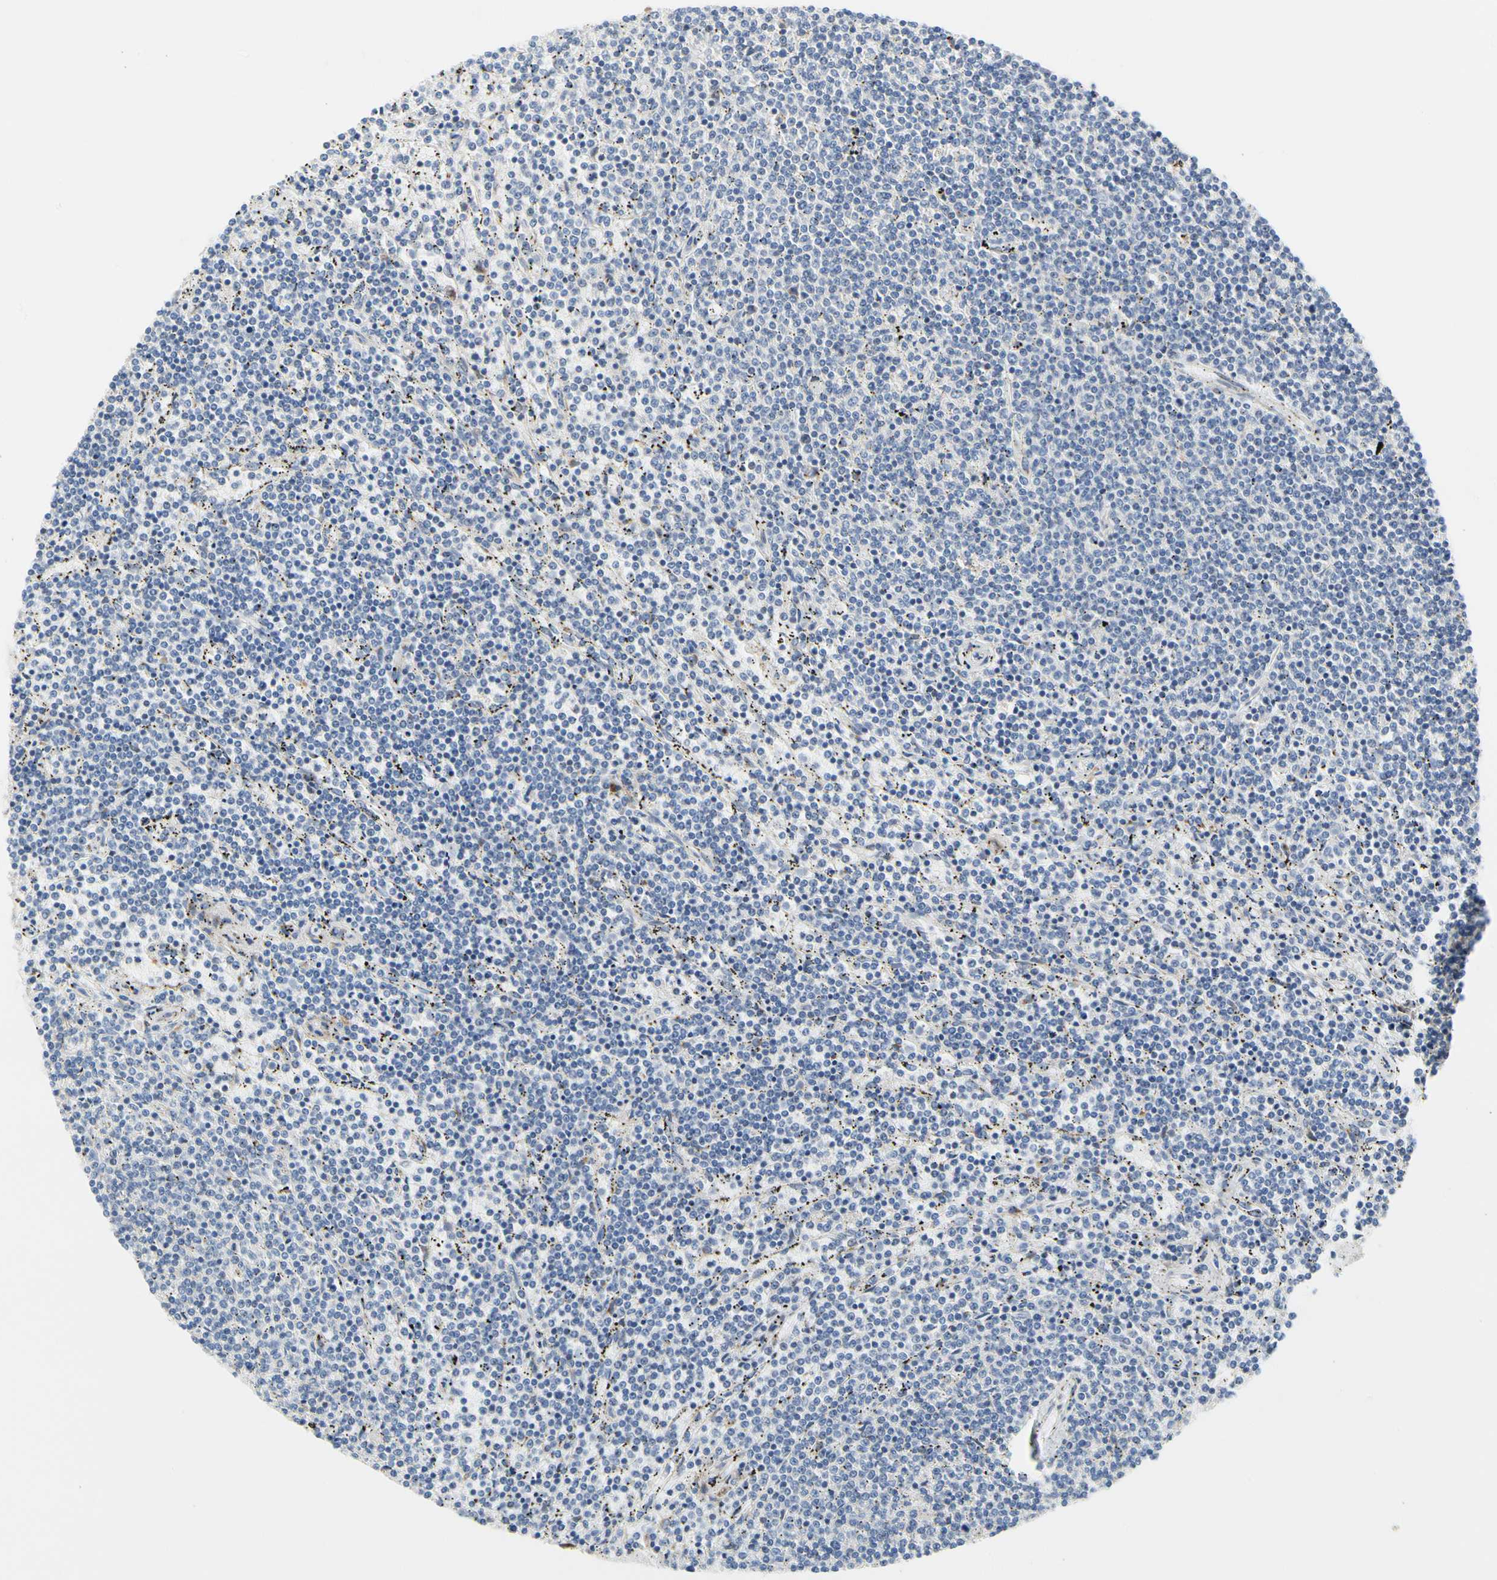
{"staining": {"intensity": "negative", "quantity": "none", "location": "none"}, "tissue": "lymphoma", "cell_type": "Tumor cells", "image_type": "cancer", "snomed": [{"axis": "morphology", "description": "Malignant lymphoma, non-Hodgkin's type, Low grade"}, {"axis": "topography", "description": "Spleen"}], "caption": "This is a micrograph of IHC staining of lymphoma, which shows no positivity in tumor cells. (DAB IHC with hematoxylin counter stain).", "gene": "ZNF236", "patient": {"sex": "female", "age": 50}}